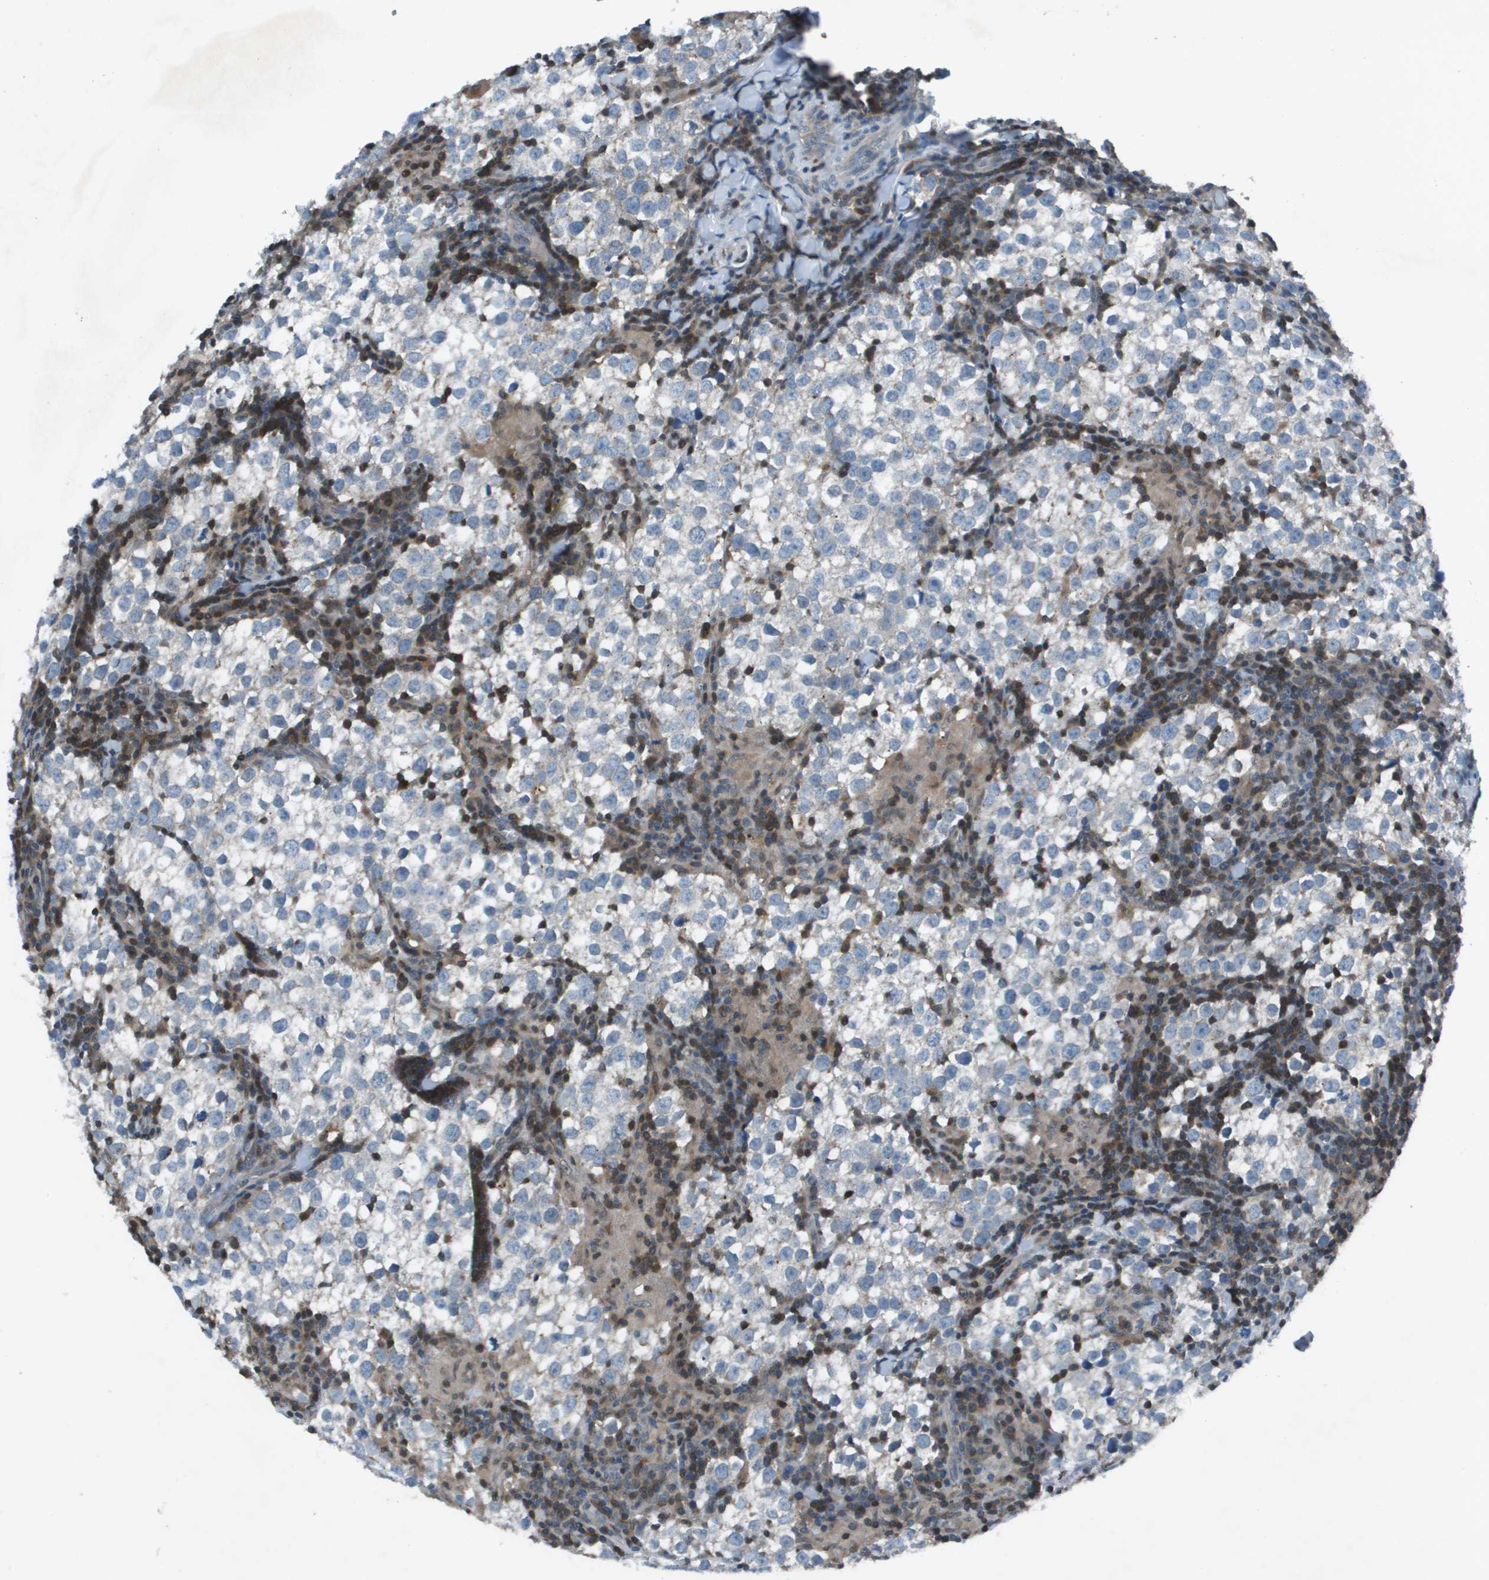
{"staining": {"intensity": "negative", "quantity": "none", "location": "none"}, "tissue": "testis cancer", "cell_type": "Tumor cells", "image_type": "cancer", "snomed": [{"axis": "morphology", "description": "Seminoma, NOS"}, {"axis": "morphology", "description": "Carcinoma, Embryonal, NOS"}, {"axis": "topography", "description": "Testis"}], "caption": "High power microscopy photomicrograph of an immunohistochemistry image of testis cancer, revealing no significant expression in tumor cells.", "gene": "CAMK4", "patient": {"sex": "male", "age": 36}}